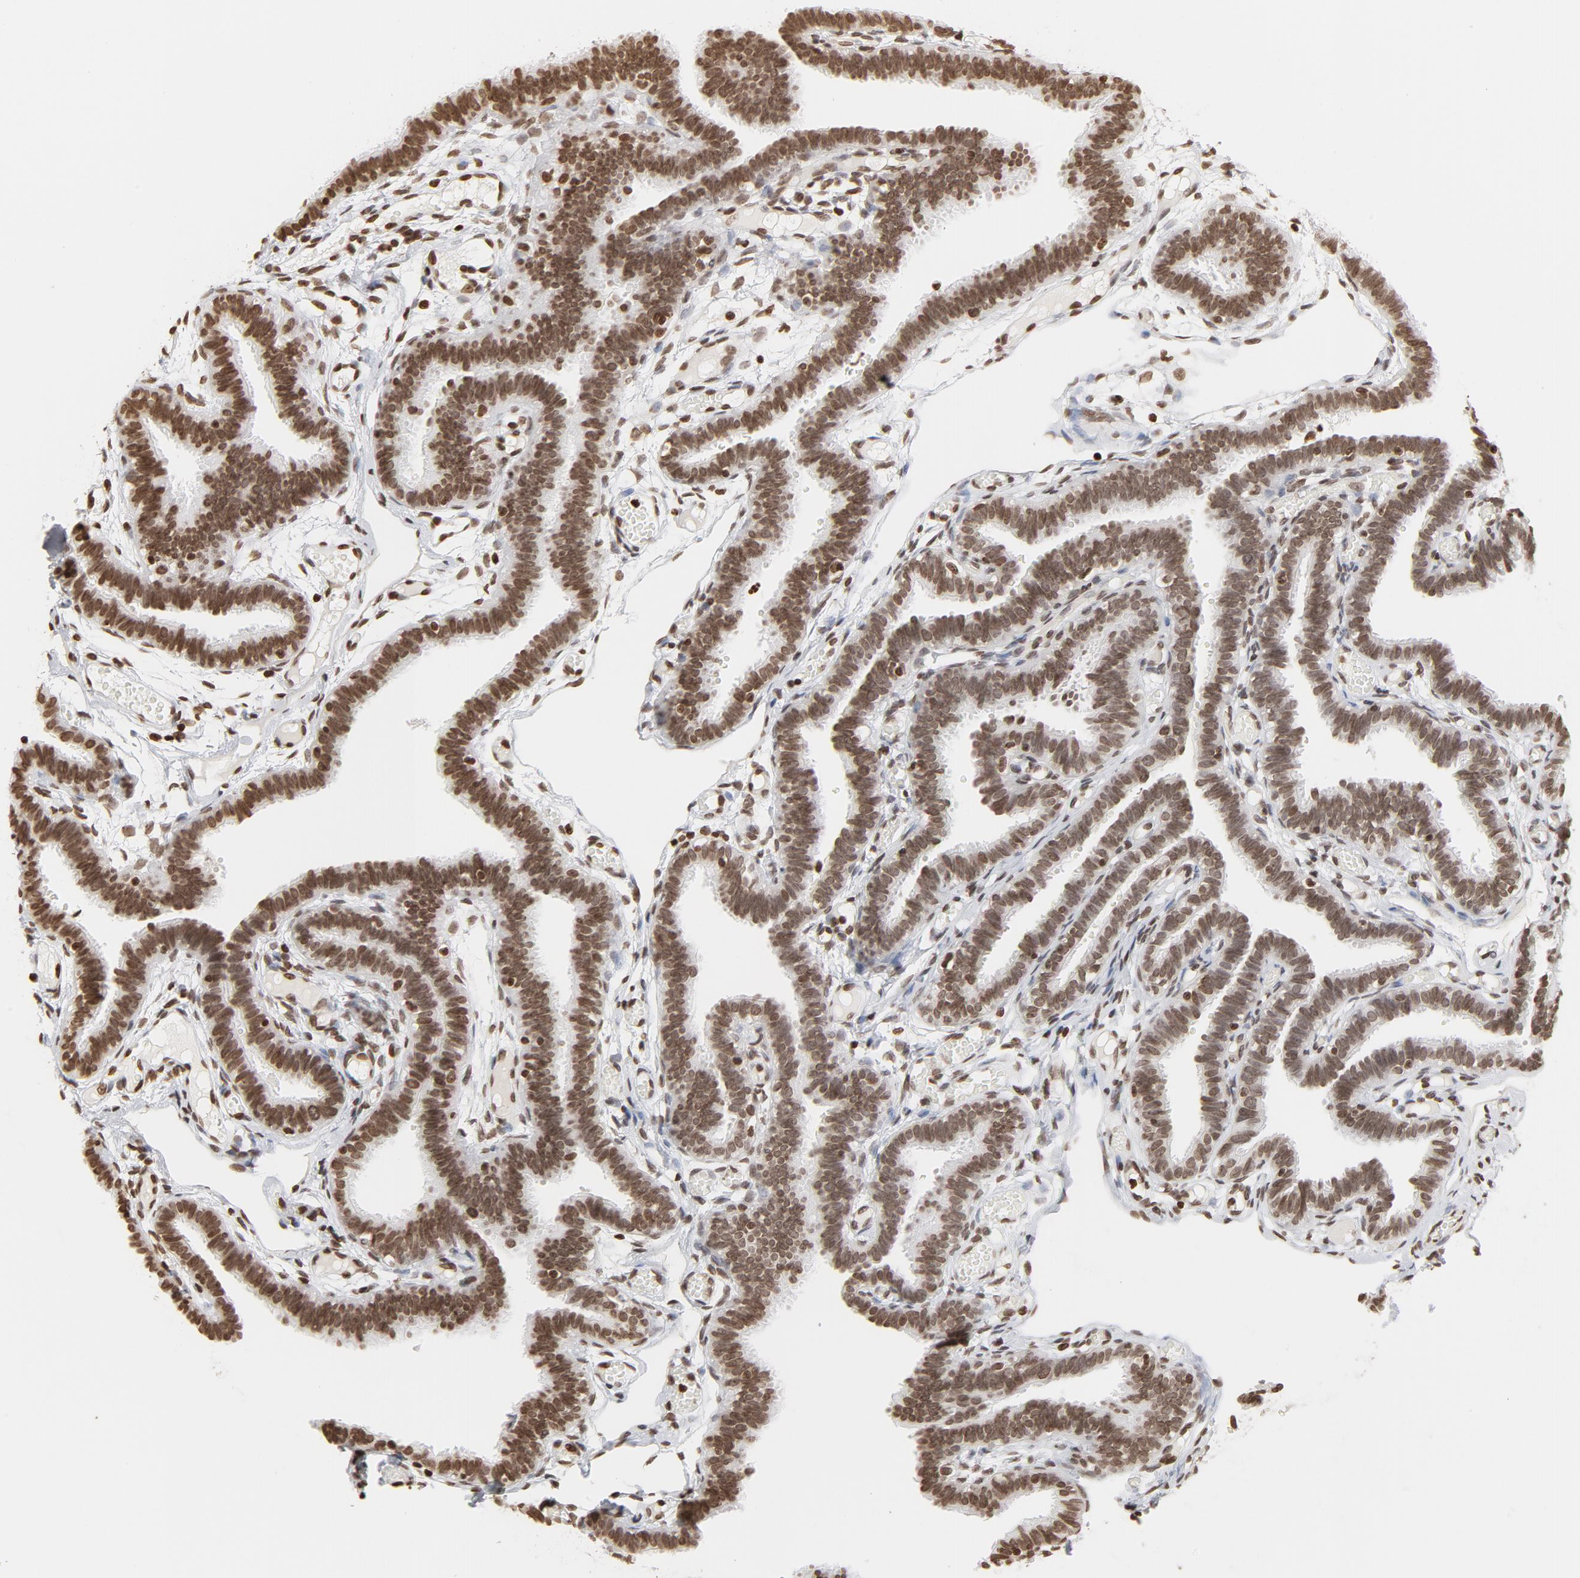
{"staining": {"intensity": "strong", "quantity": ">75%", "location": "nuclear"}, "tissue": "fallopian tube", "cell_type": "Glandular cells", "image_type": "normal", "snomed": [{"axis": "morphology", "description": "Normal tissue, NOS"}, {"axis": "topography", "description": "Fallopian tube"}], "caption": "Strong nuclear positivity for a protein is appreciated in approximately >75% of glandular cells of normal fallopian tube using IHC.", "gene": "H2AC12", "patient": {"sex": "female", "age": 29}}